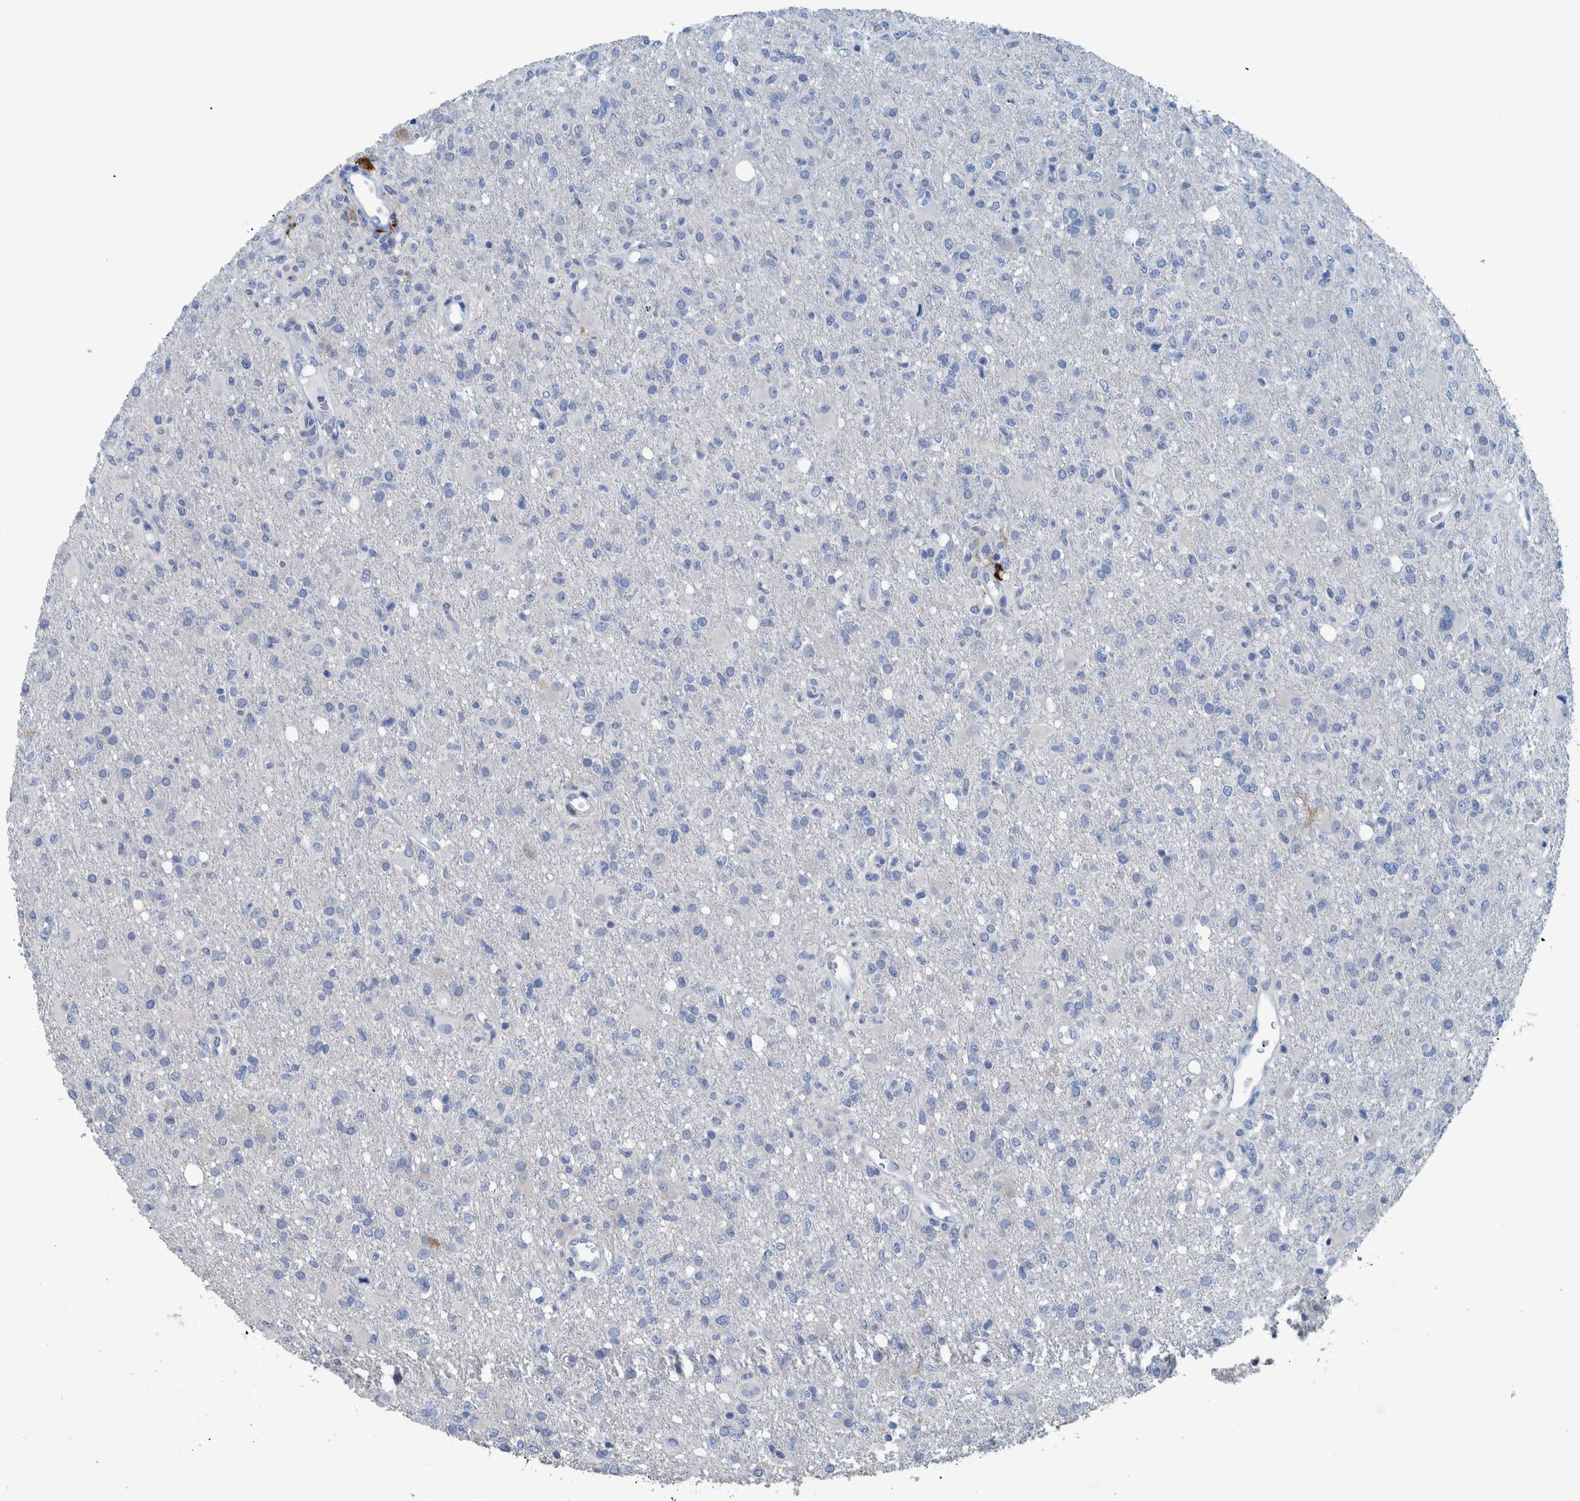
{"staining": {"intensity": "negative", "quantity": "none", "location": "none"}, "tissue": "glioma", "cell_type": "Tumor cells", "image_type": "cancer", "snomed": [{"axis": "morphology", "description": "Glioma, malignant, High grade"}, {"axis": "topography", "description": "Brain"}], "caption": "Immunohistochemistry (IHC) histopathology image of human glioma stained for a protein (brown), which exhibits no staining in tumor cells.", "gene": "IDO1", "patient": {"sex": "female", "age": 57}}